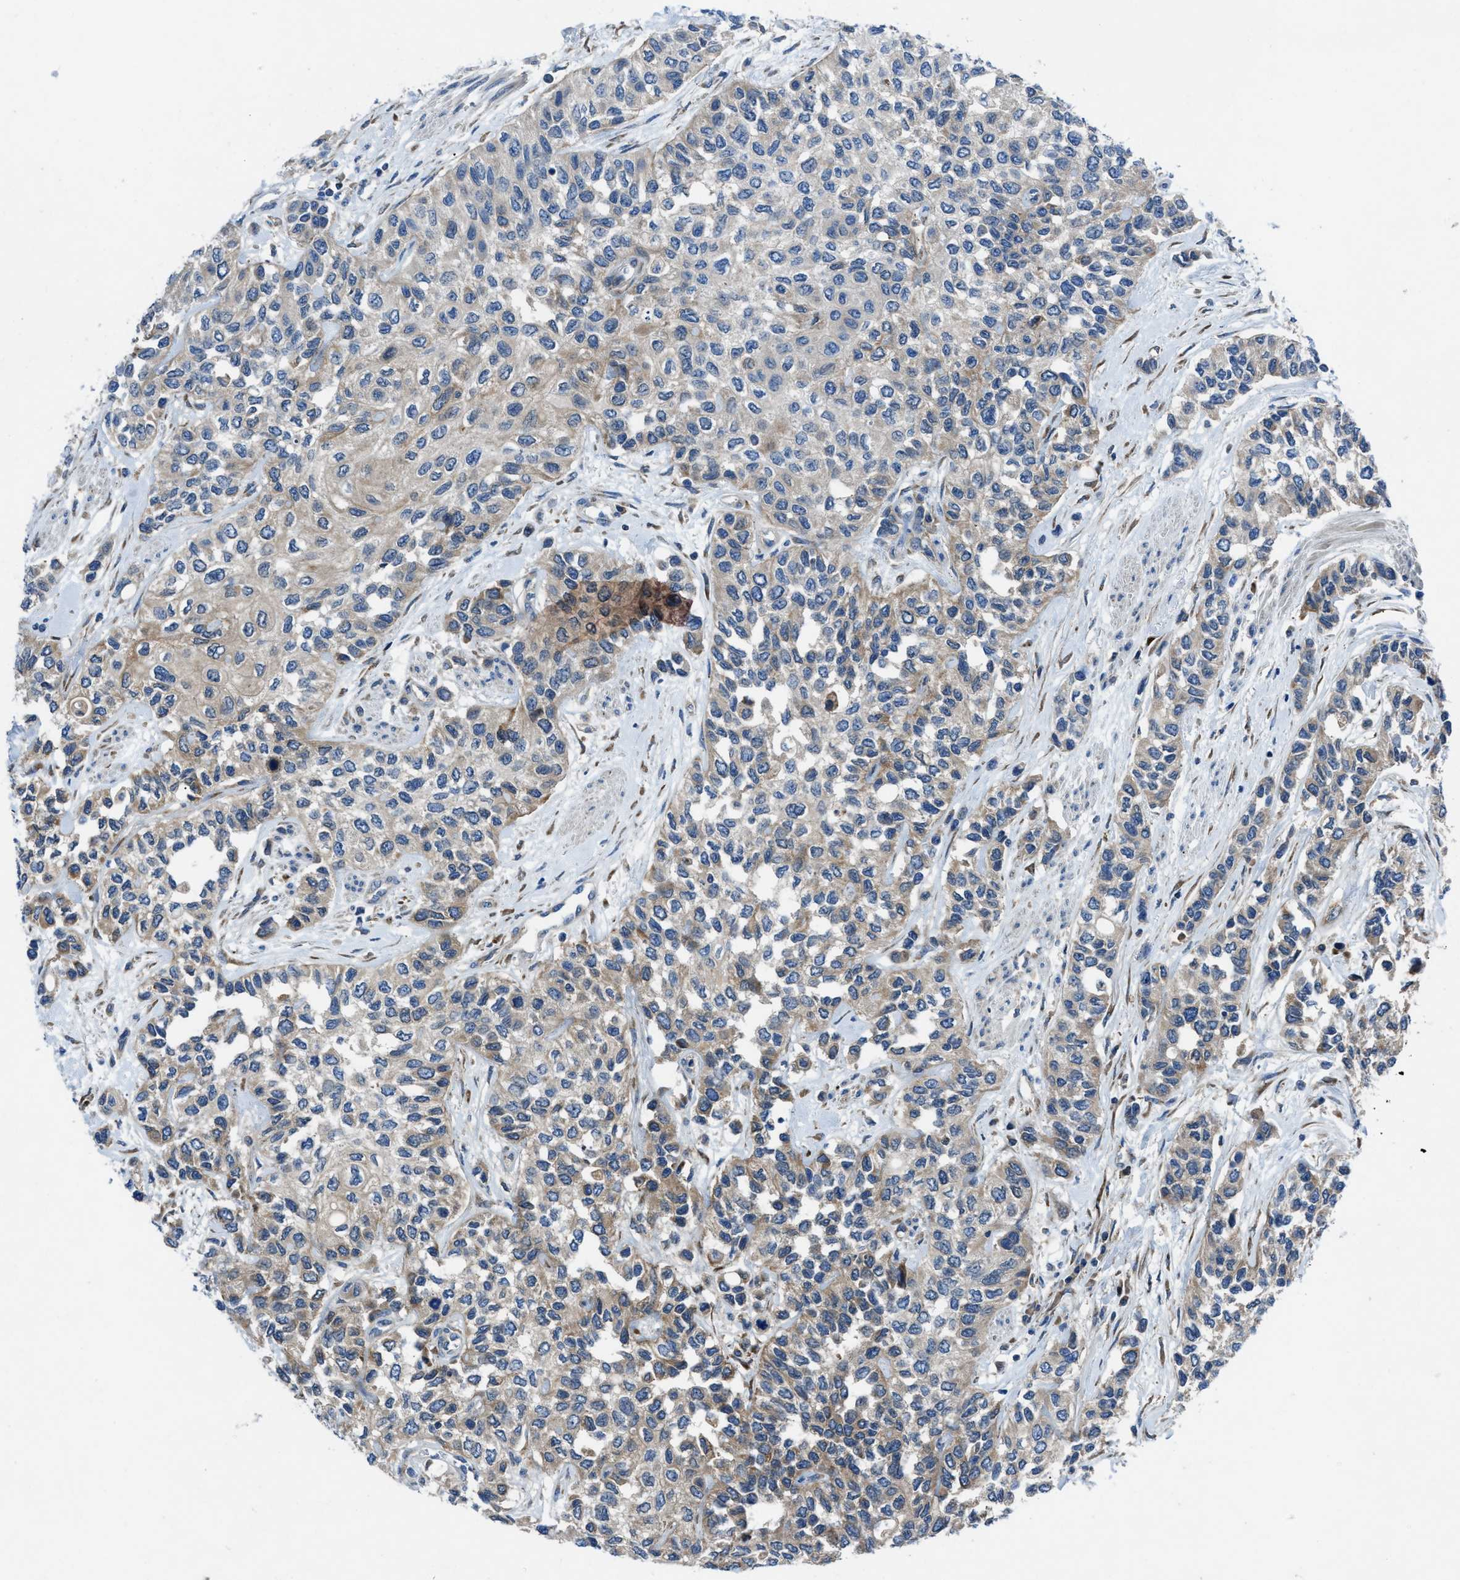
{"staining": {"intensity": "moderate", "quantity": "<25%", "location": "cytoplasmic/membranous"}, "tissue": "urothelial cancer", "cell_type": "Tumor cells", "image_type": "cancer", "snomed": [{"axis": "morphology", "description": "Urothelial carcinoma, High grade"}, {"axis": "topography", "description": "Urinary bladder"}], "caption": "Protein expression by immunohistochemistry demonstrates moderate cytoplasmic/membranous positivity in approximately <25% of tumor cells in urothelial cancer.", "gene": "MAP3K20", "patient": {"sex": "female", "age": 56}}